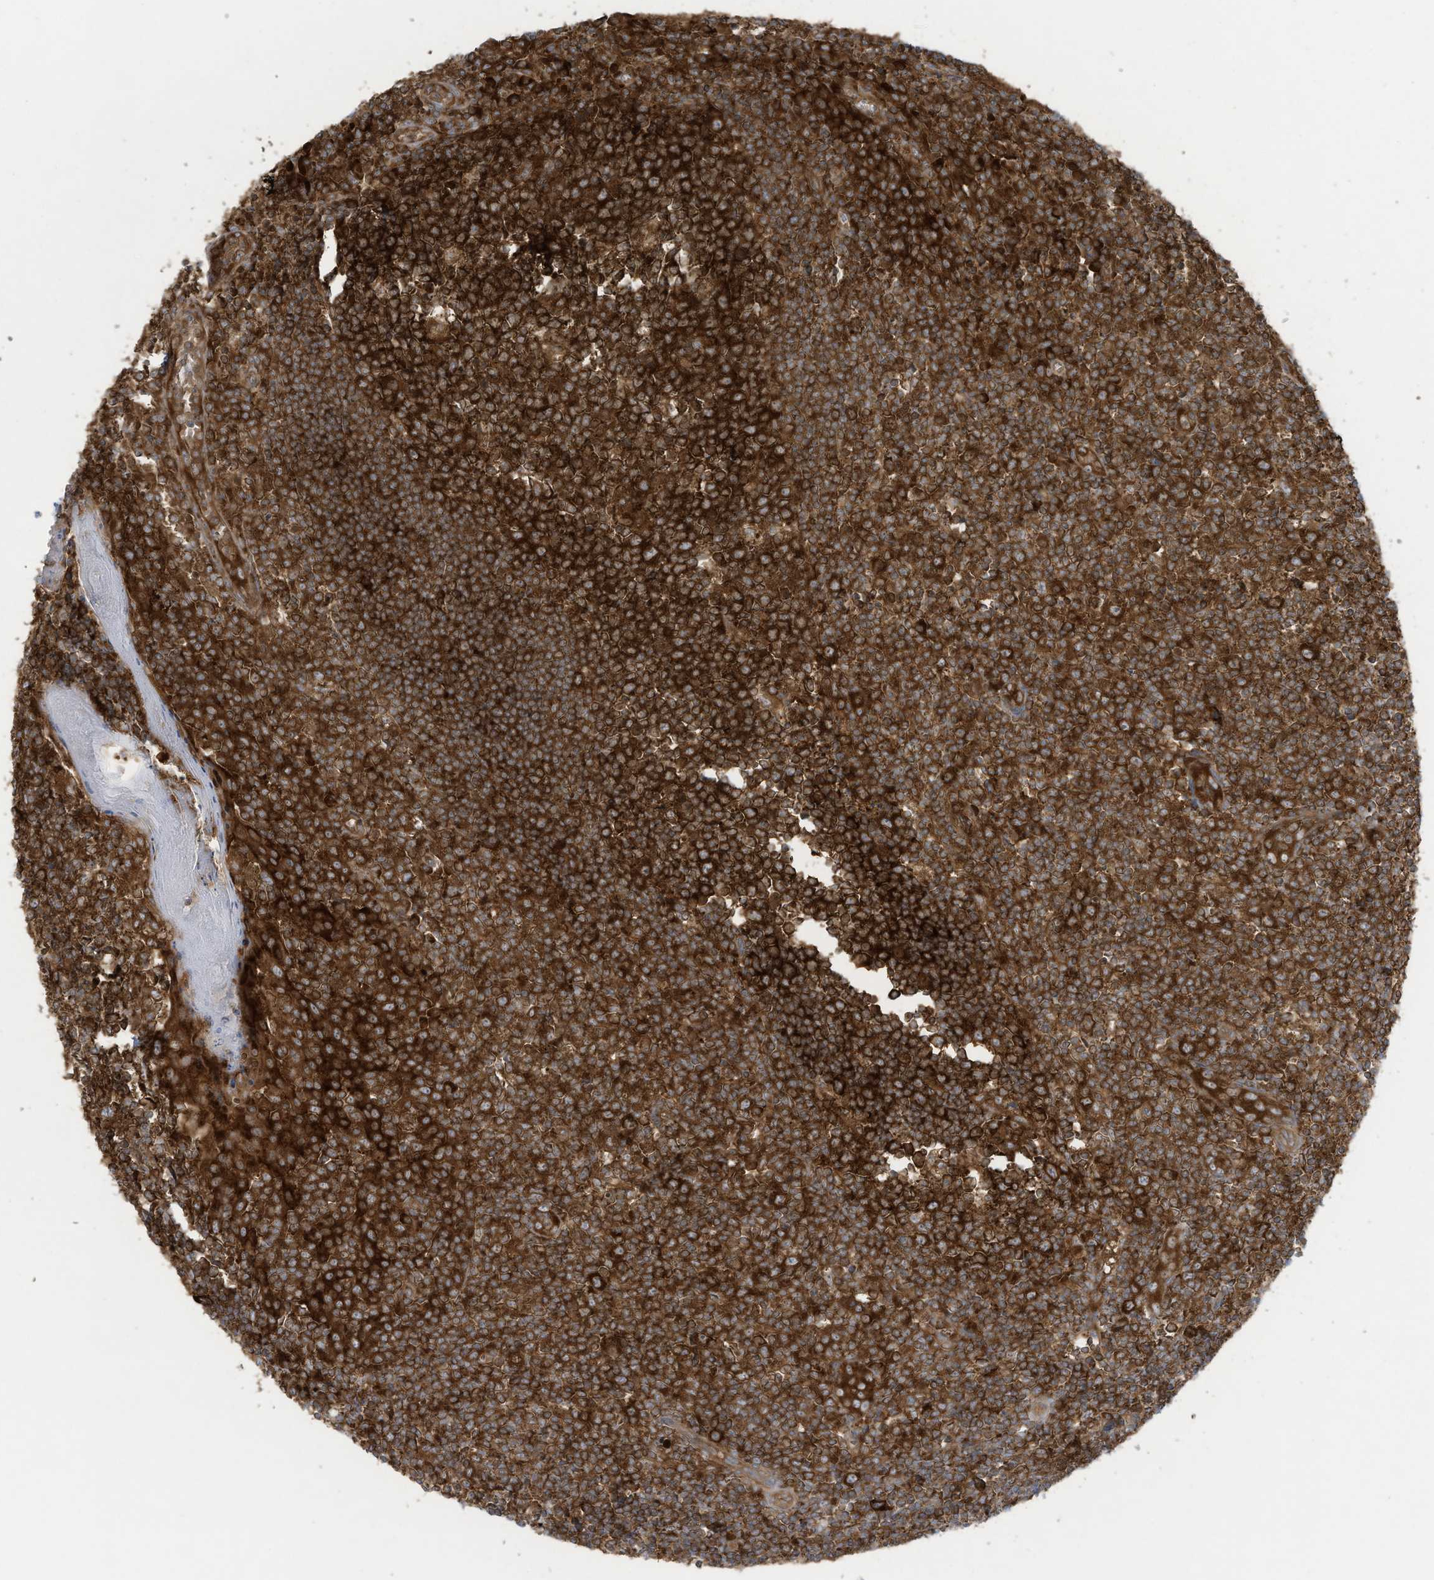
{"staining": {"intensity": "strong", "quantity": ">75%", "location": "cytoplasmic/membranous"}, "tissue": "tonsil", "cell_type": "Germinal center cells", "image_type": "normal", "snomed": [{"axis": "morphology", "description": "Normal tissue, NOS"}, {"axis": "topography", "description": "Tonsil"}], "caption": "This is a histology image of IHC staining of unremarkable tonsil, which shows strong staining in the cytoplasmic/membranous of germinal center cells.", "gene": "OLA1", "patient": {"sex": "female", "age": 19}}